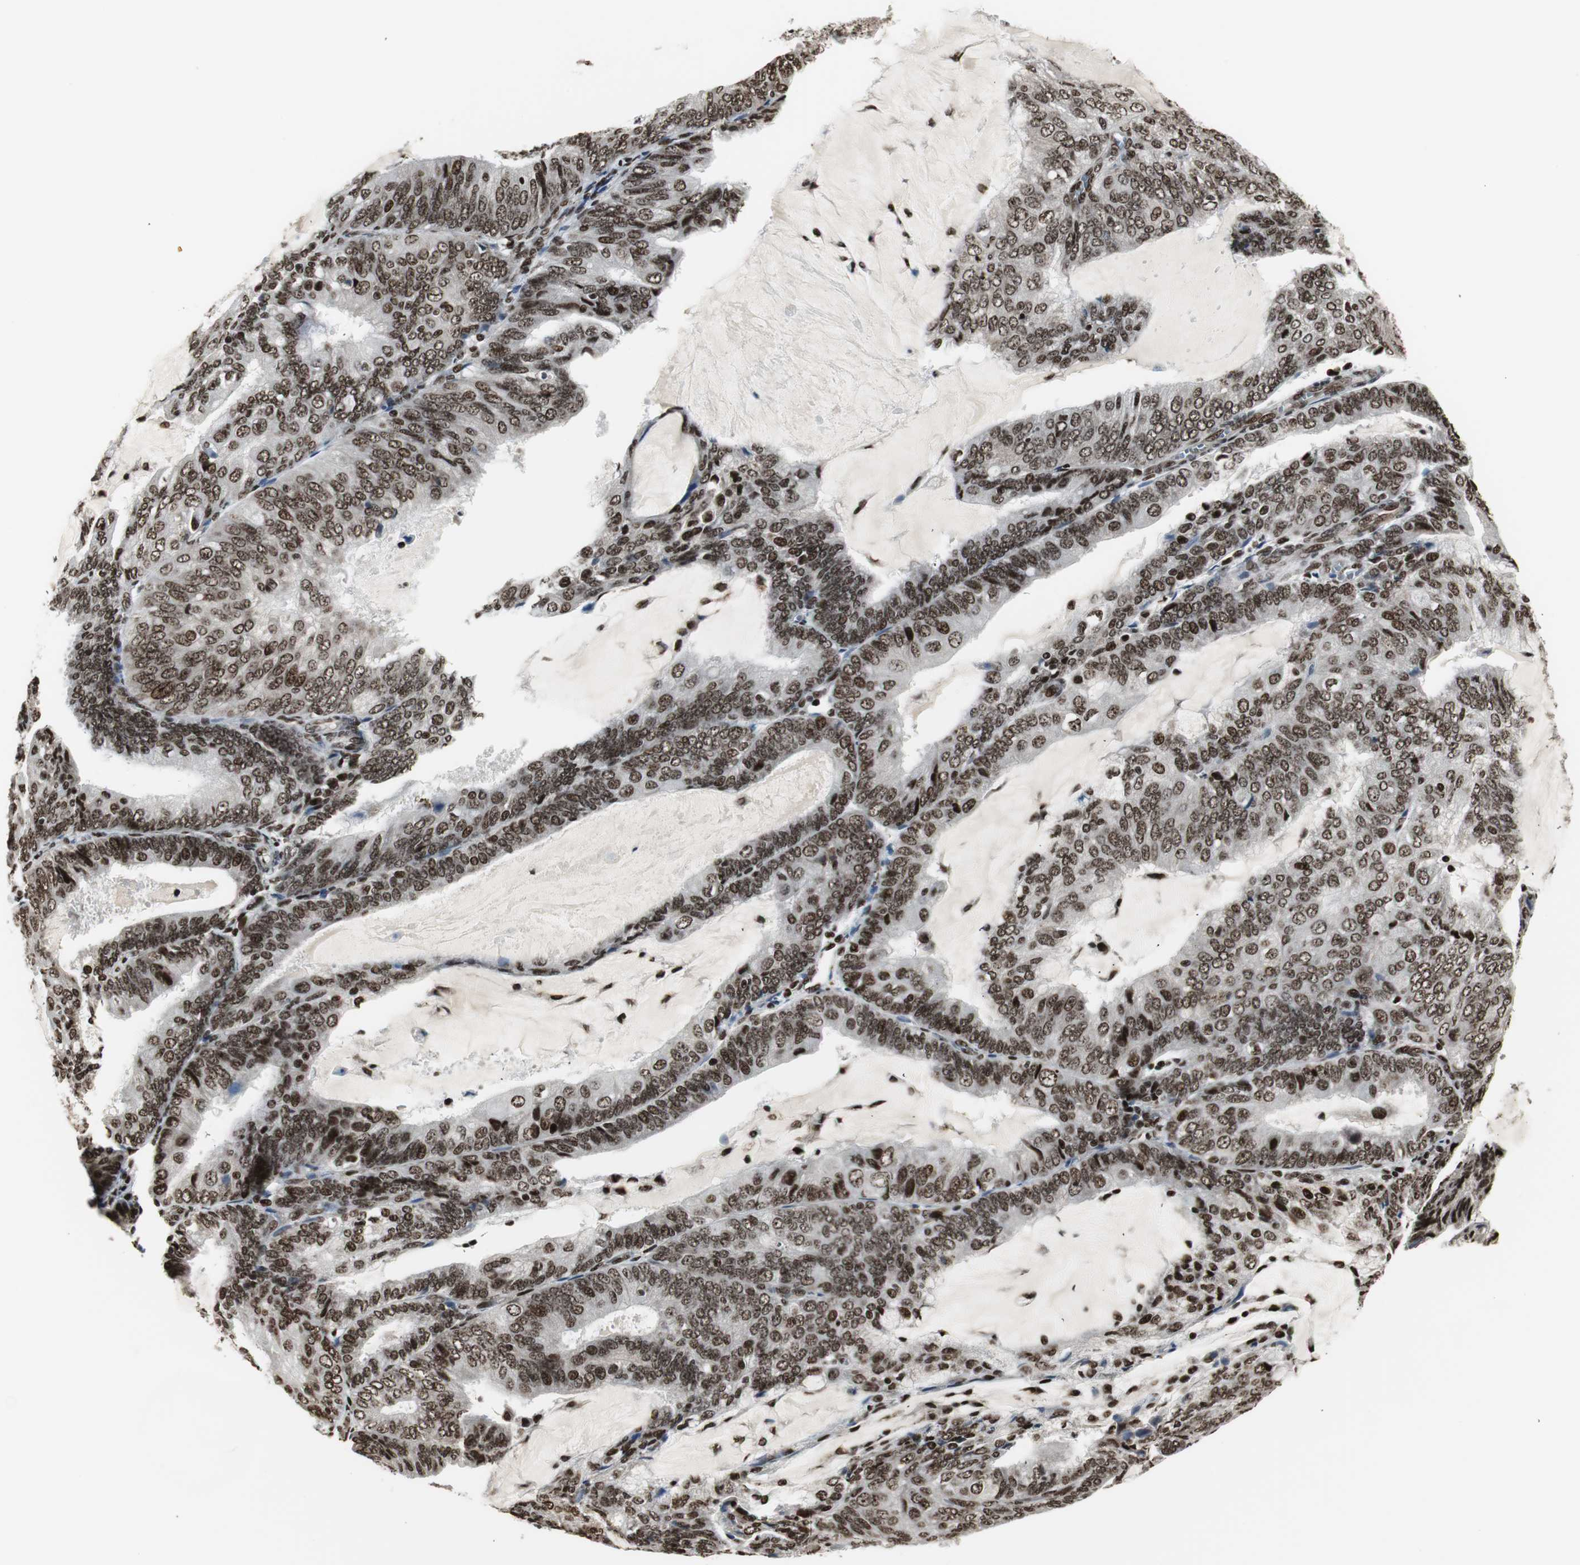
{"staining": {"intensity": "strong", "quantity": ">75%", "location": "nuclear"}, "tissue": "endometrial cancer", "cell_type": "Tumor cells", "image_type": "cancer", "snomed": [{"axis": "morphology", "description": "Adenocarcinoma, NOS"}, {"axis": "topography", "description": "Endometrium"}], "caption": "There is high levels of strong nuclear positivity in tumor cells of endometrial adenocarcinoma, as demonstrated by immunohistochemical staining (brown color).", "gene": "PARN", "patient": {"sex": "female", "age": 81}}